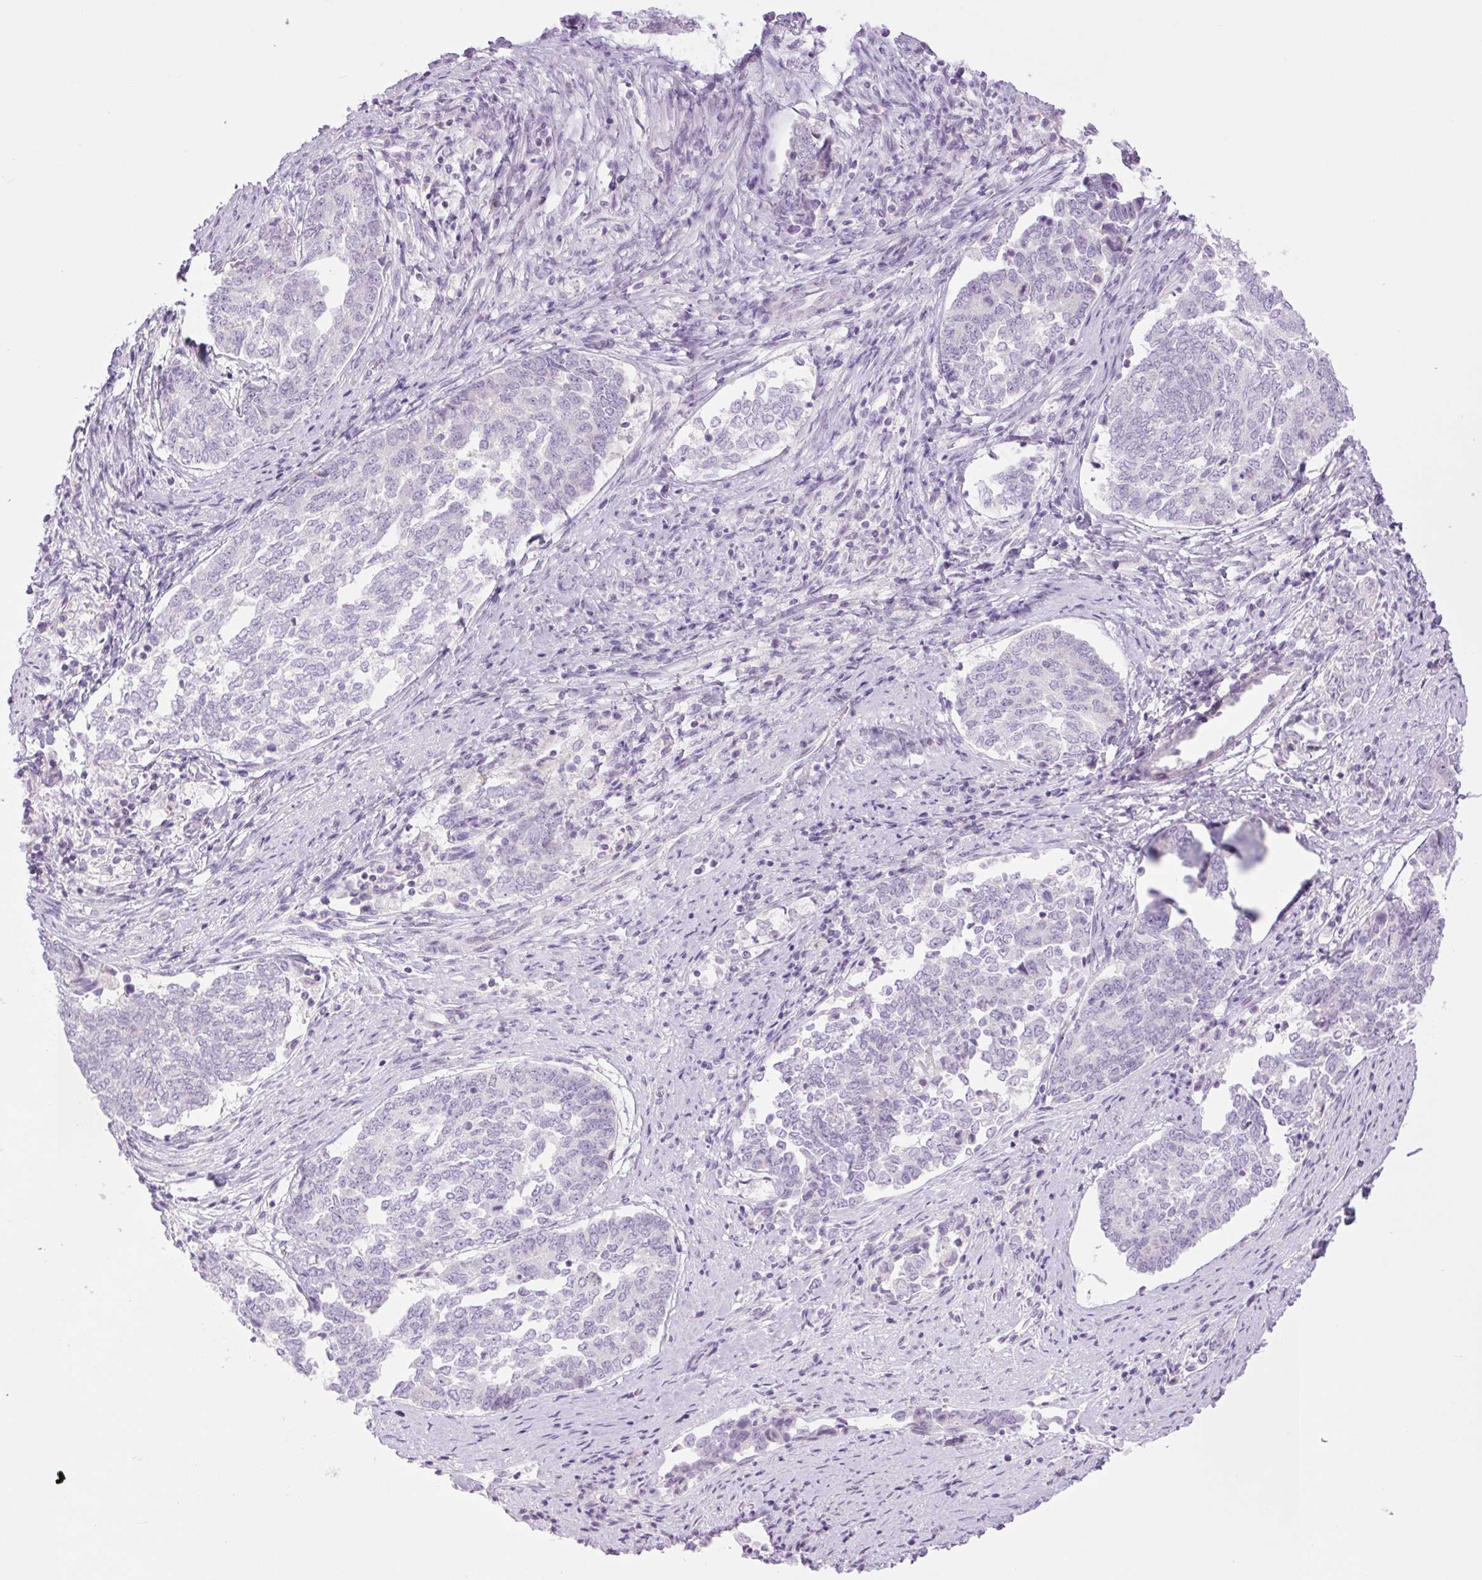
{"staining": {"intensity": "negative", "quantity": "none", "location": "none"}, "tissue": "endometrial cancer", "cell_type": "Tumor cells", "image_type": "cancer", "snomed": [{"axis": "morphology", "description": "Adenocarcinoma, NOS"}, {"axis": "topography", "description": "Endometrium"}], "caption": "Immunohistochemistry photomicrograph of neoplastic tissue: human endometrial cancer (adenocarcinoma) stained with DAB (3,3'-diaminobenzidine) exhibits no significant protein positivity in tumor cells. Brightfield microscopy of immunohistochemistry stained with DAB (brown) and hematoxylin (blue), captured at high magnification.", "gene": "TBX15", "patient": {"sex": "female", "age": 80}}